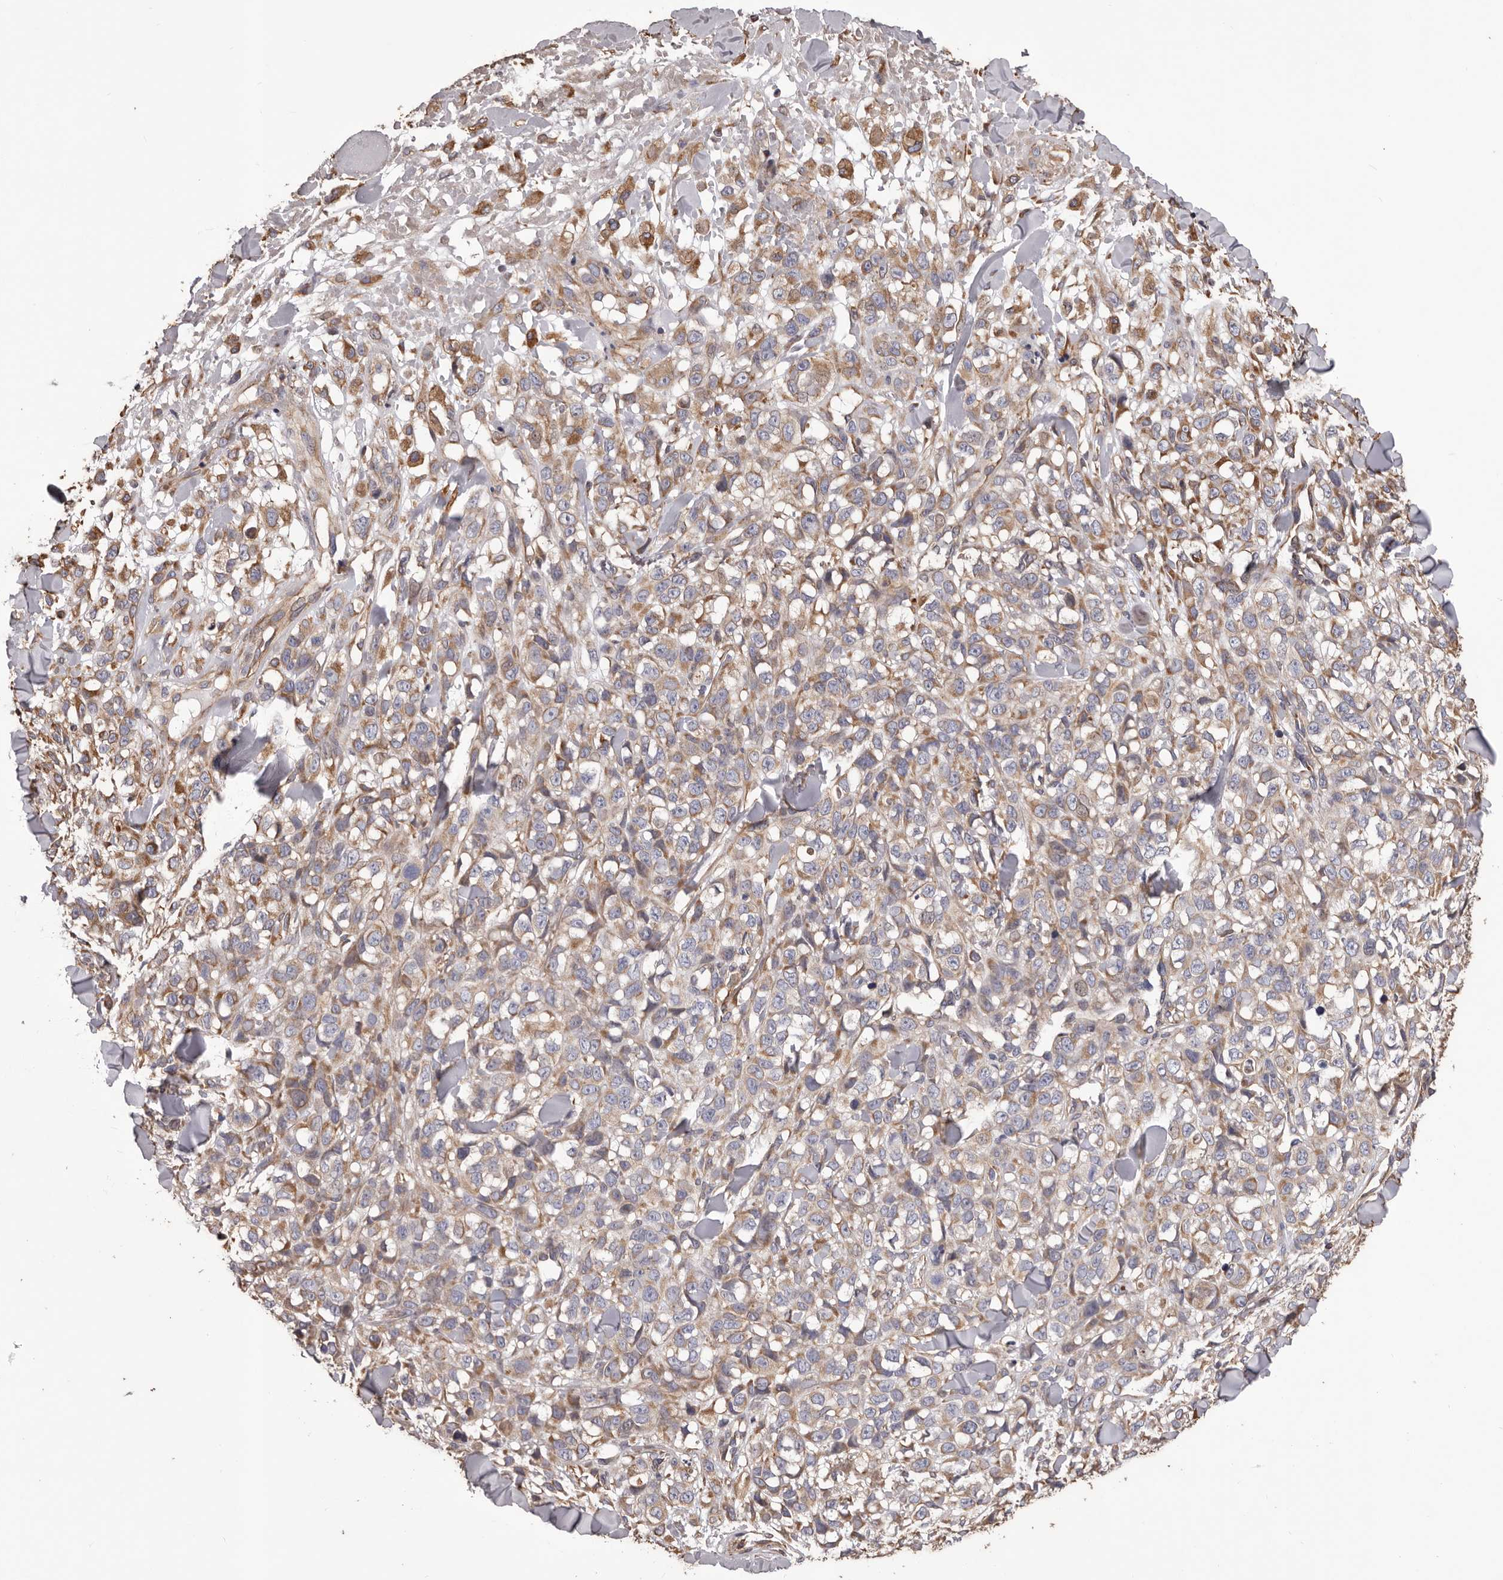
{"staining": {"intensity": "moderate", "quantity": "25%-75%", "location": "cytoplasmic/membranous"}, "tissue": "melanoma", "cell_type": "Tumor cells", "image_type": "cancer", "snomed": [{"axis": "morphology", "description": "Malignant melanoma, Metastatic site"}, {"axis": "topography", "description": "Skin"}], "caption": "DAB (3,3'-diaminobenzidine) immunohistochemical staining of human malignant melanoma (metastatic site) demonstrates moderate cytoplasmic/membranous protein positivity in about 25%-75% of tumor cells. The protein of interest is shown in brown color, while the nuclei are stained blue.", "gene": "CEP104", "patient": {"sex": "female", "age": 72}}